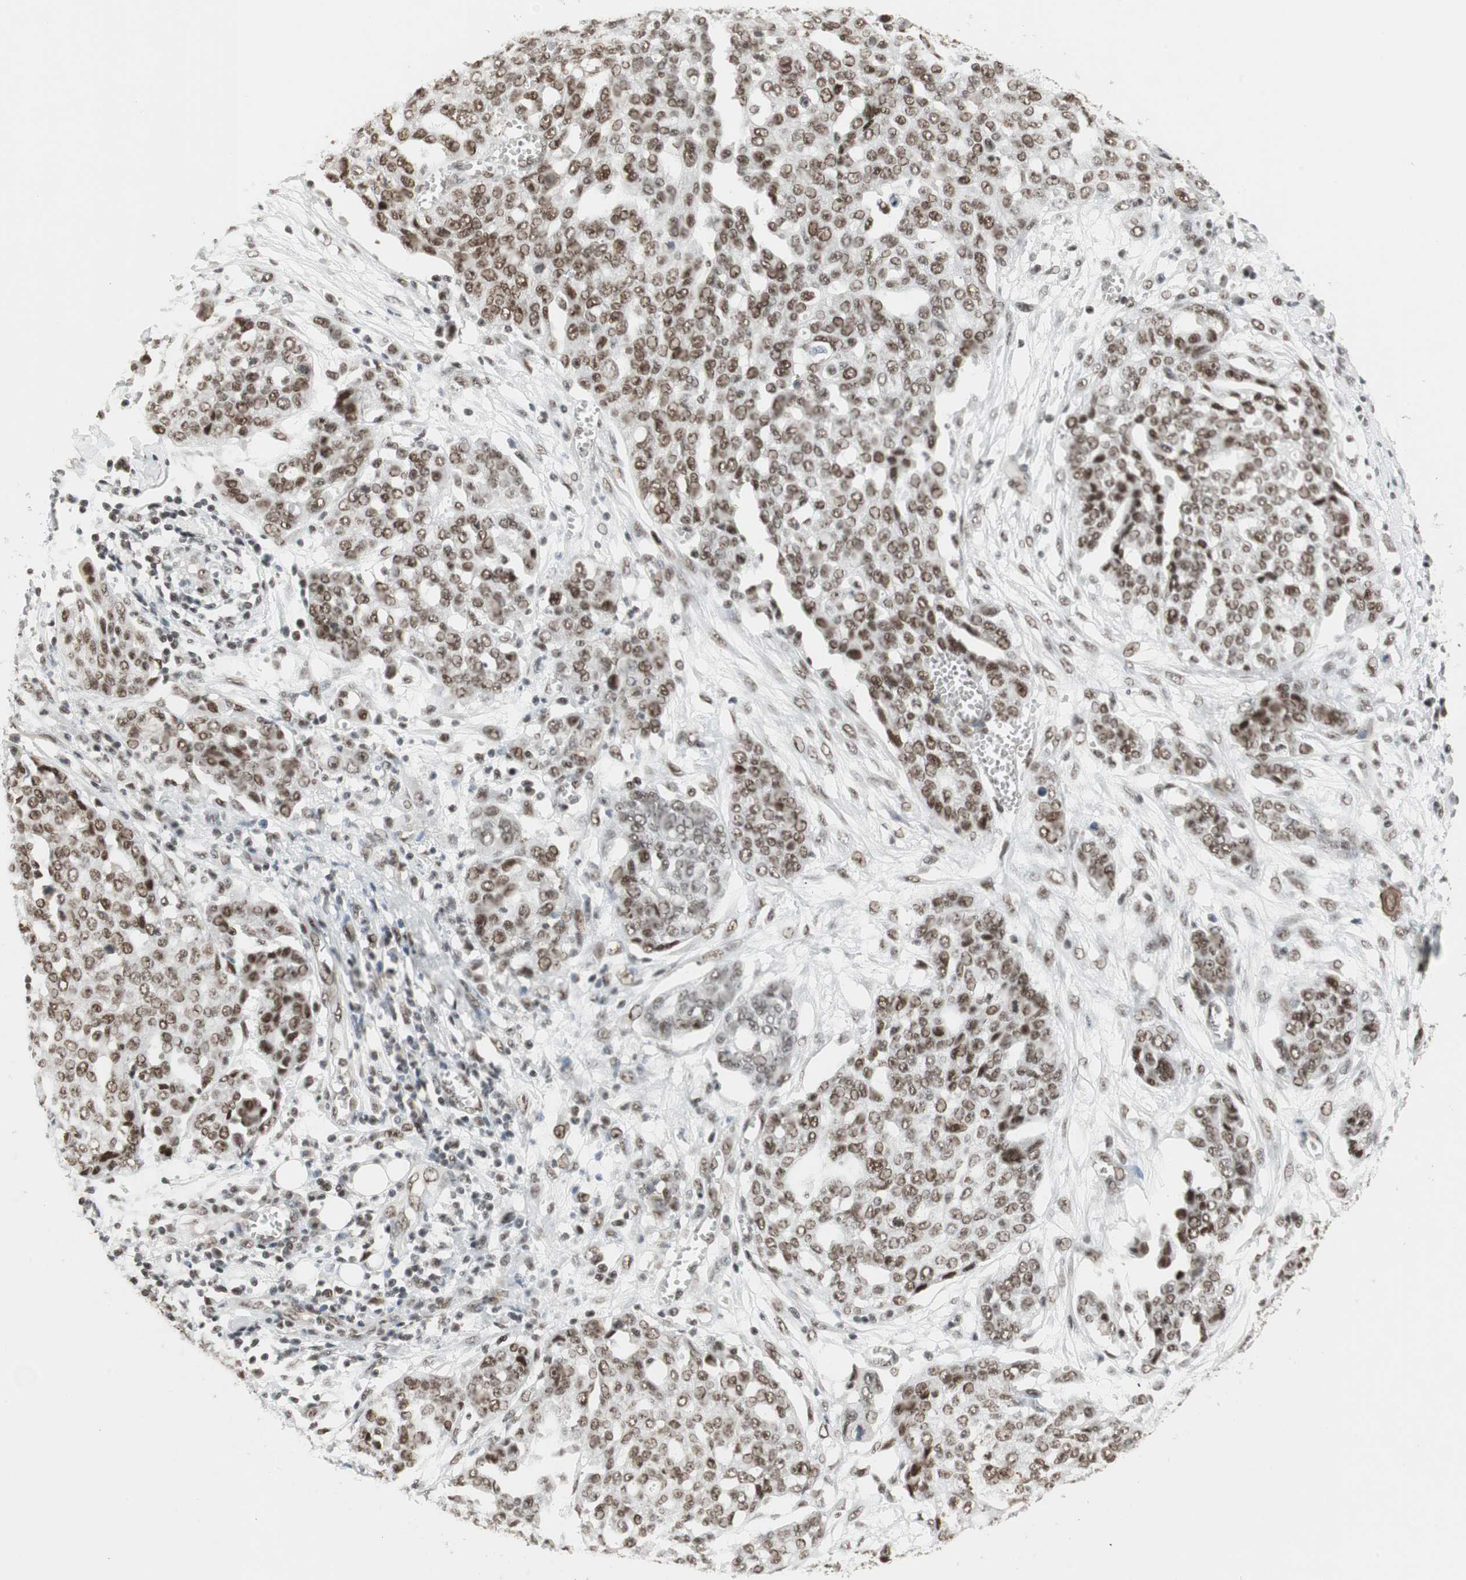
{"staining": {"intensity": "strong", "quantity": ">75%", "location": "nuclear"}, "tissue": "ovarian cancer", "cell_type": "Tumor cells", "image_type": "cancer", "snomed": [{"axis": "morphology", "description": "Cystadenocarcinoma, serous, NOS"}, {"axis": "topography", "description": "Soft tissue"}, {"axis": "topography", "description": "Ovary"}], "caption": "Ovarian serous cystadenocarcinoma stained with immunohistochemistry (IHC) exhibits strong nuclear expression in about >75% of tumor cells.", "gene": "RTF1", "patient": {"sex": "female", "age": 57}}